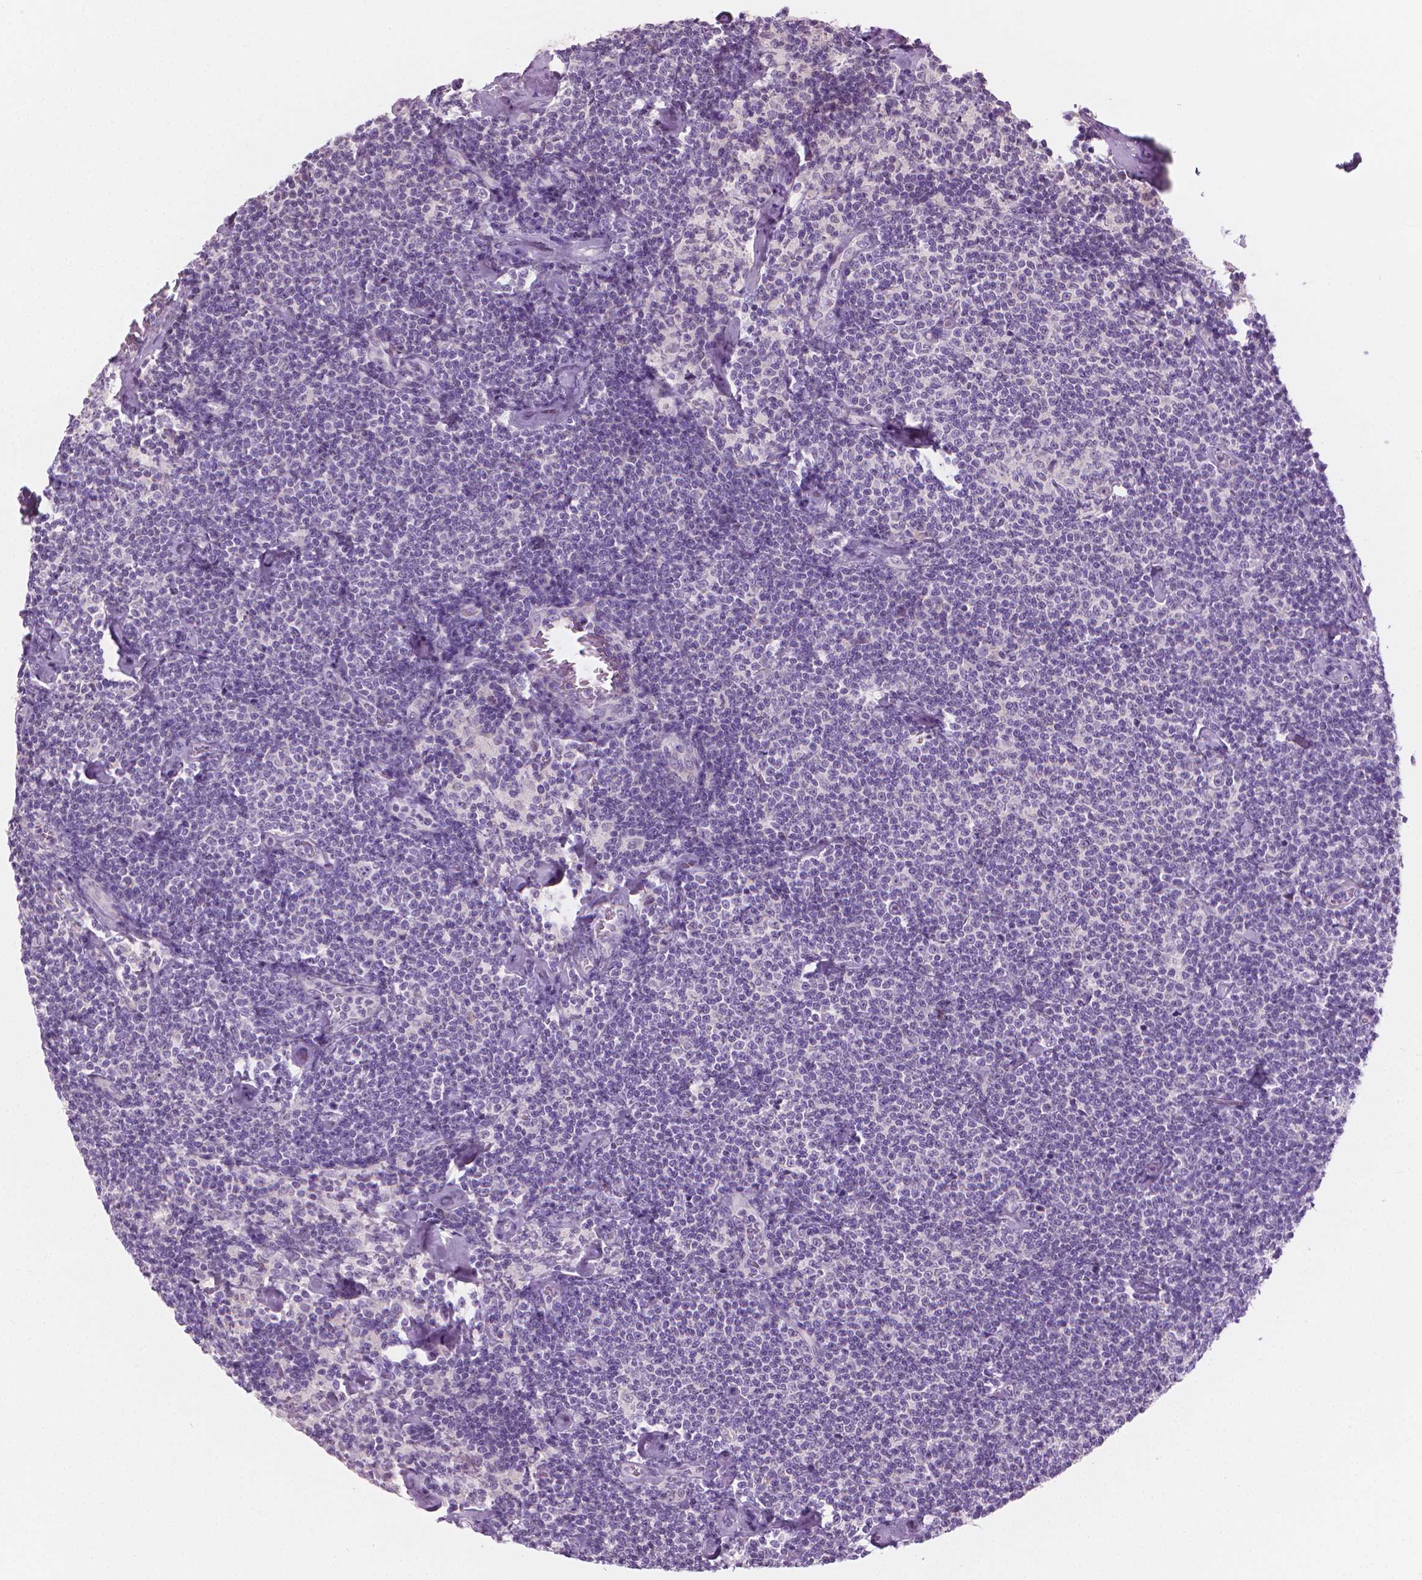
{"staining": {"intensity": "negative", "quantity": "none", "location": "none"}, "tissue": "lymphoma", "cell_type": "Tumor cells", "image_type": "cancer", "snomed": [{"axis": "morphology", "description": "Malignant lymphoma, non-Hodgkin's type, Low grade"}, {"axis": "topography", "description": "Lymph node"}], "caption": "Tumor cells are negative for brown protein staining in low-grade malignant lymphoma, non-Hodgkin's type.", "gene": "CFAP126", "patient": {"sex": "male", "age": 81}}